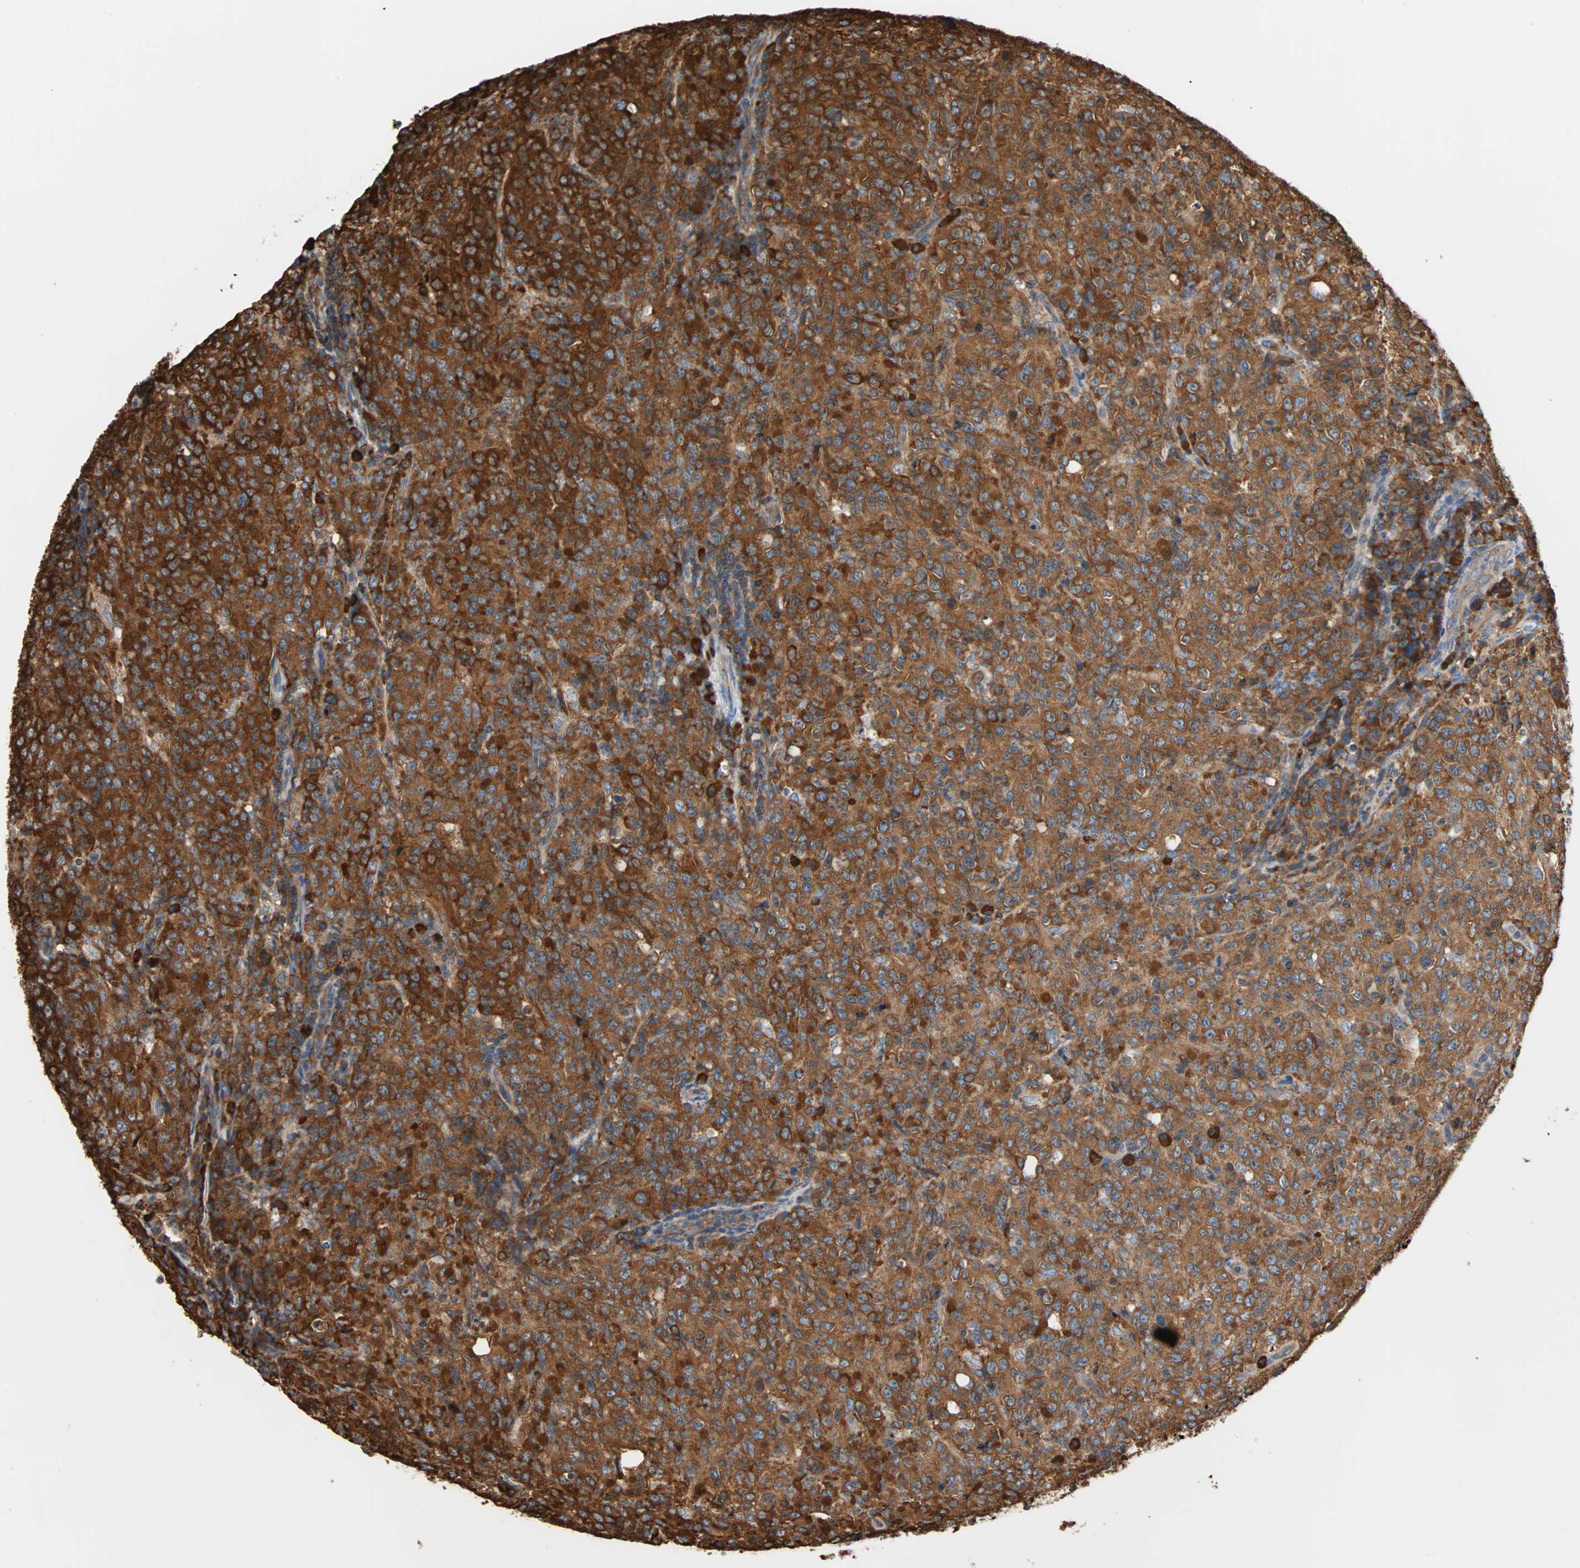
{"staining": {"intensity": "strong", "quantity": ">75%", "location": "cytoplasmic/membranous"}, "tissue": "lymphoma", "cell_type": "Tumor cells", "image_type": "cancer", "snomed": [{"axis": "morphology", "description": "Malignant lymphoma, non-Hodgkin's type, High grade"}, {"axis": "topography", "description": "Tonsil"}], "caption": "Protein expression analysis of lymphoma demonstrates strong cytoplasmic/membranous positivity in approximately >75% of tumor cells.", "gene": "EEF2", "patient": {"sex": "female", "age": 36}}